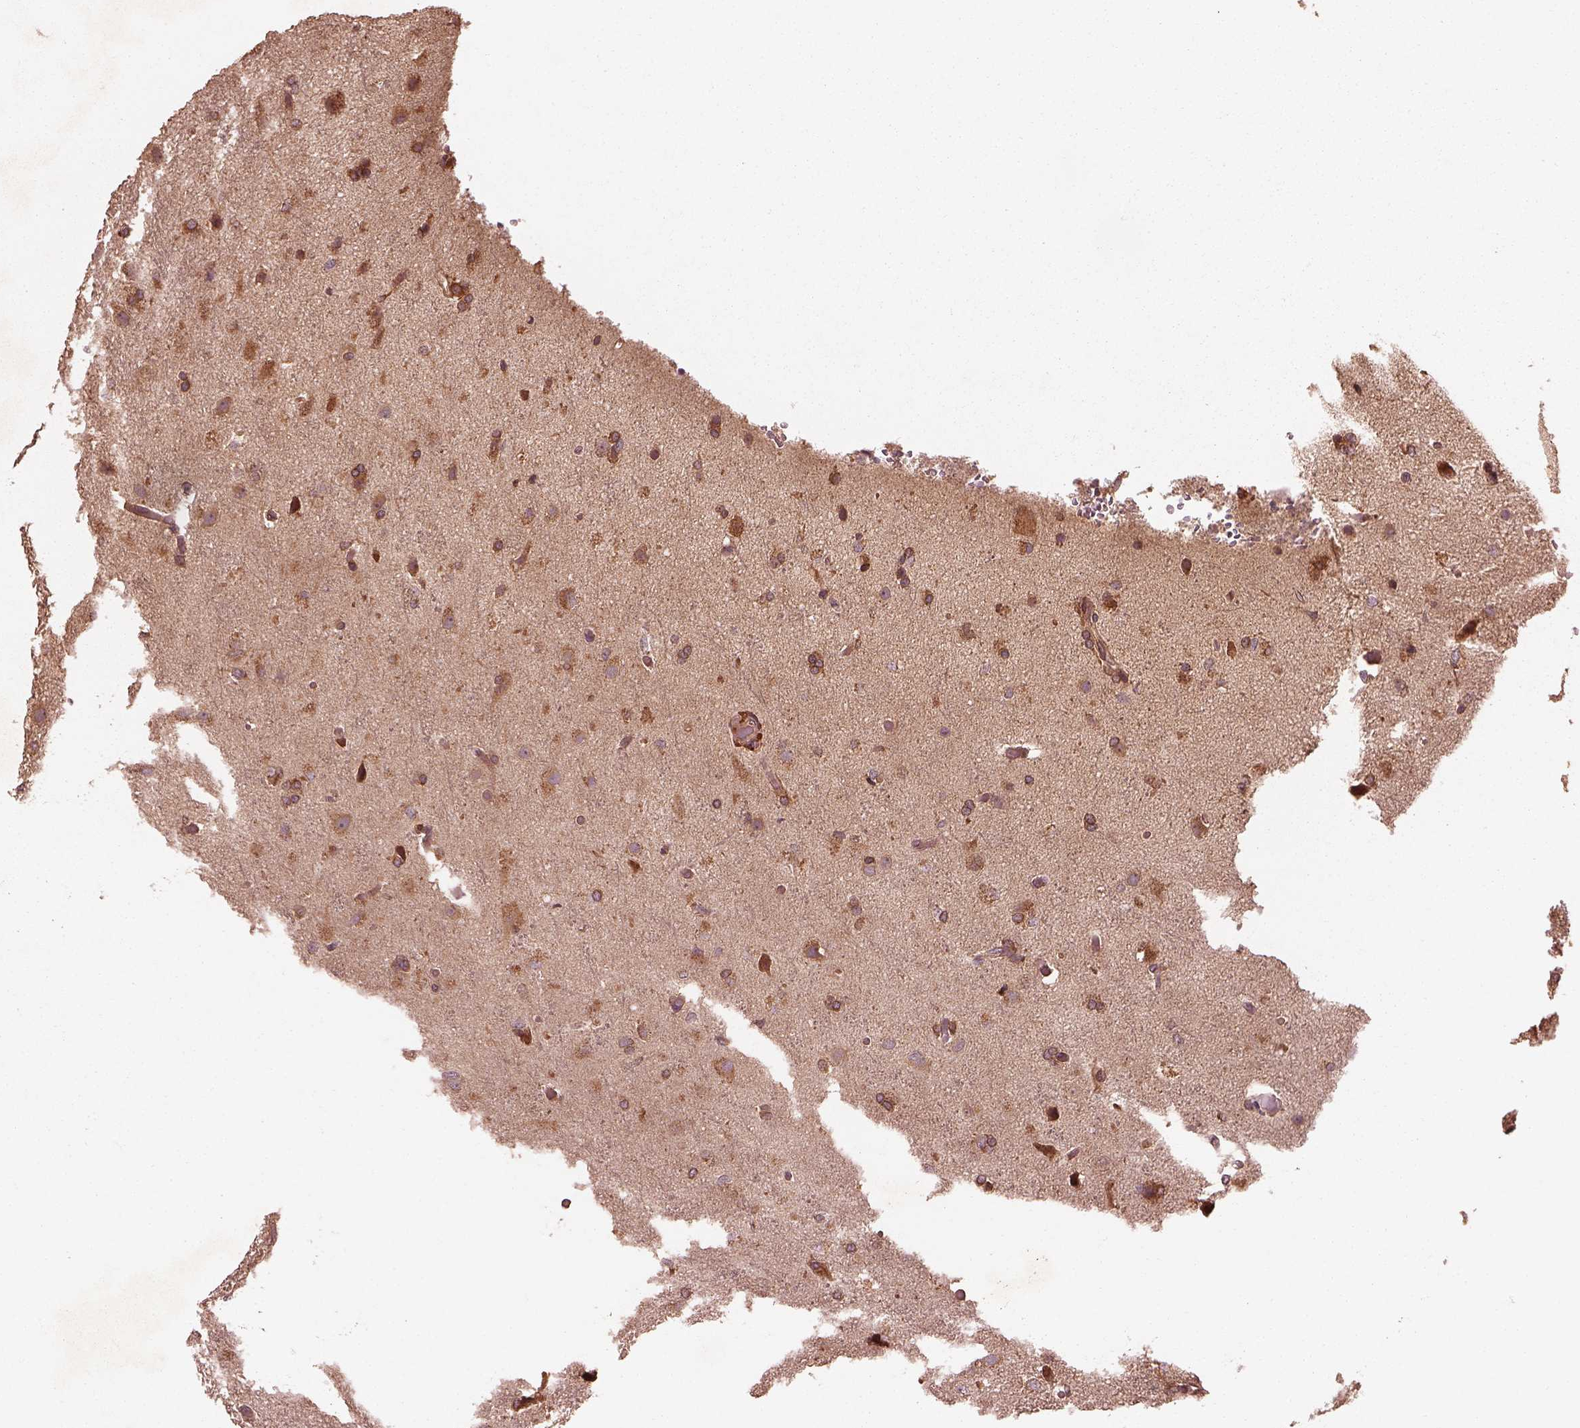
{"staining": {"intensity": "moderate", "quantity": "25%-75%", "location": "cytoplasmic/membranous"}, "tissue": "glioma", "cell_type": "Tumor cells", "image_type": "cancer", "snomed": [{"axis": "morphology", "description": "Glioma, malignant, High grade"}, {"axis": "topography", "description": "Brain"}], "caption": "A brown stain highlights moderate cytoplasmic/membranous expression of a protein in glioma tumor cells.", "gene": "PIK3R2", "patient": {"sex": "male", "age": 68}}